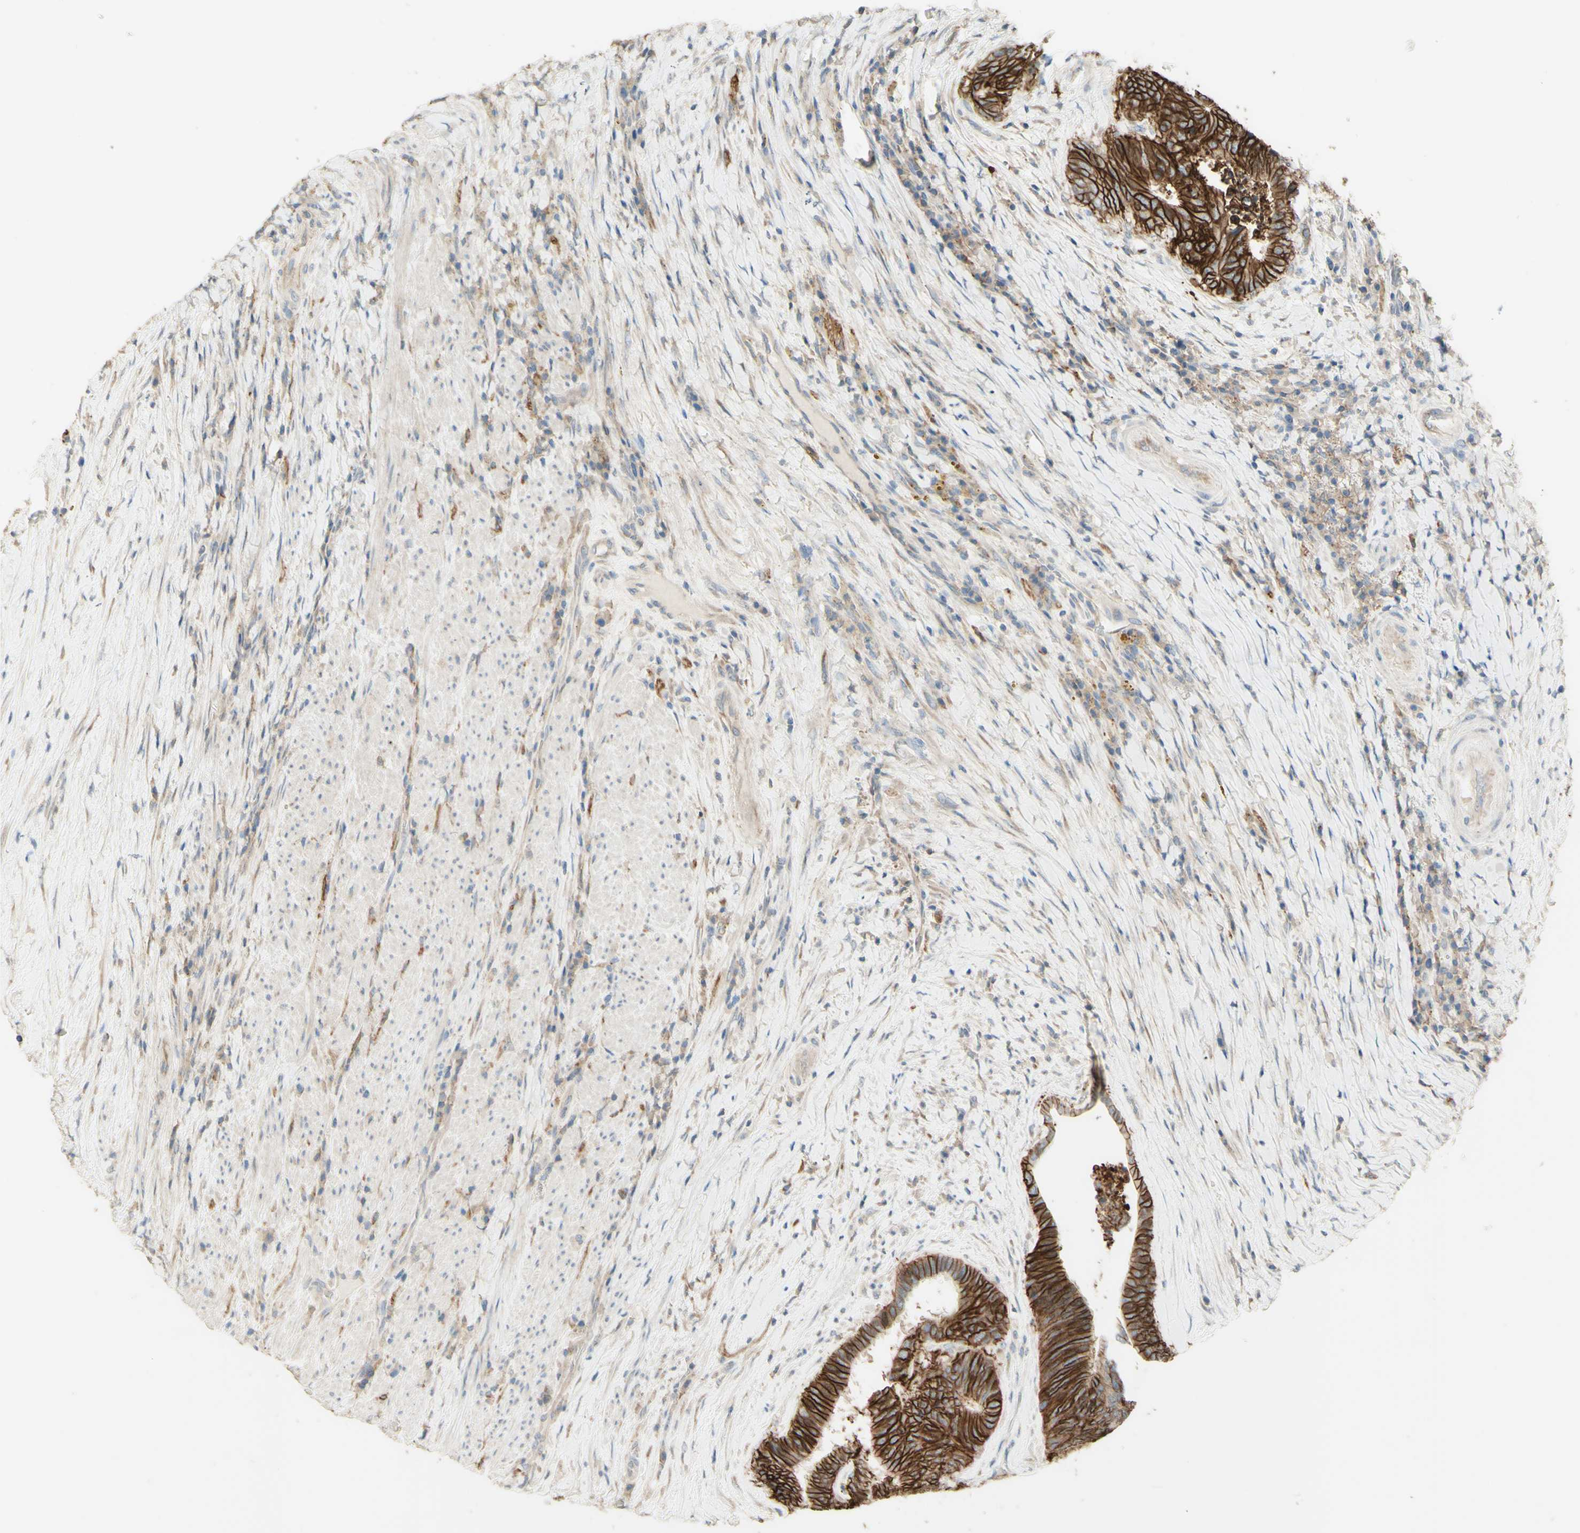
{"staining": {"intensity": "strong", "quantity": ">75%", "location": "cytoplasmic/membranous"}, "tissue": "colorectal cancer", "cell_type": "Tumor cells", "image_type": "cancer", "snomed": [{"axis": "morphology", "description": "Adenocarcinoma, NOS"}, {"axis": "topography", "description": "Rectum"}], "caption": "A high amount of strong cytoplasmic/membranous staining is identified in approximately >75% of tumor cells in colorectal cancer (adenocarcinoma) tissue. (Stains: DAB (3,3'-diaminobenzidine) in brown, nuclei in blue, Microscopy: brightfield microscopy at high magnification).", "gene": "RNF149", "patient": {"sex": "male", "age": 72}}